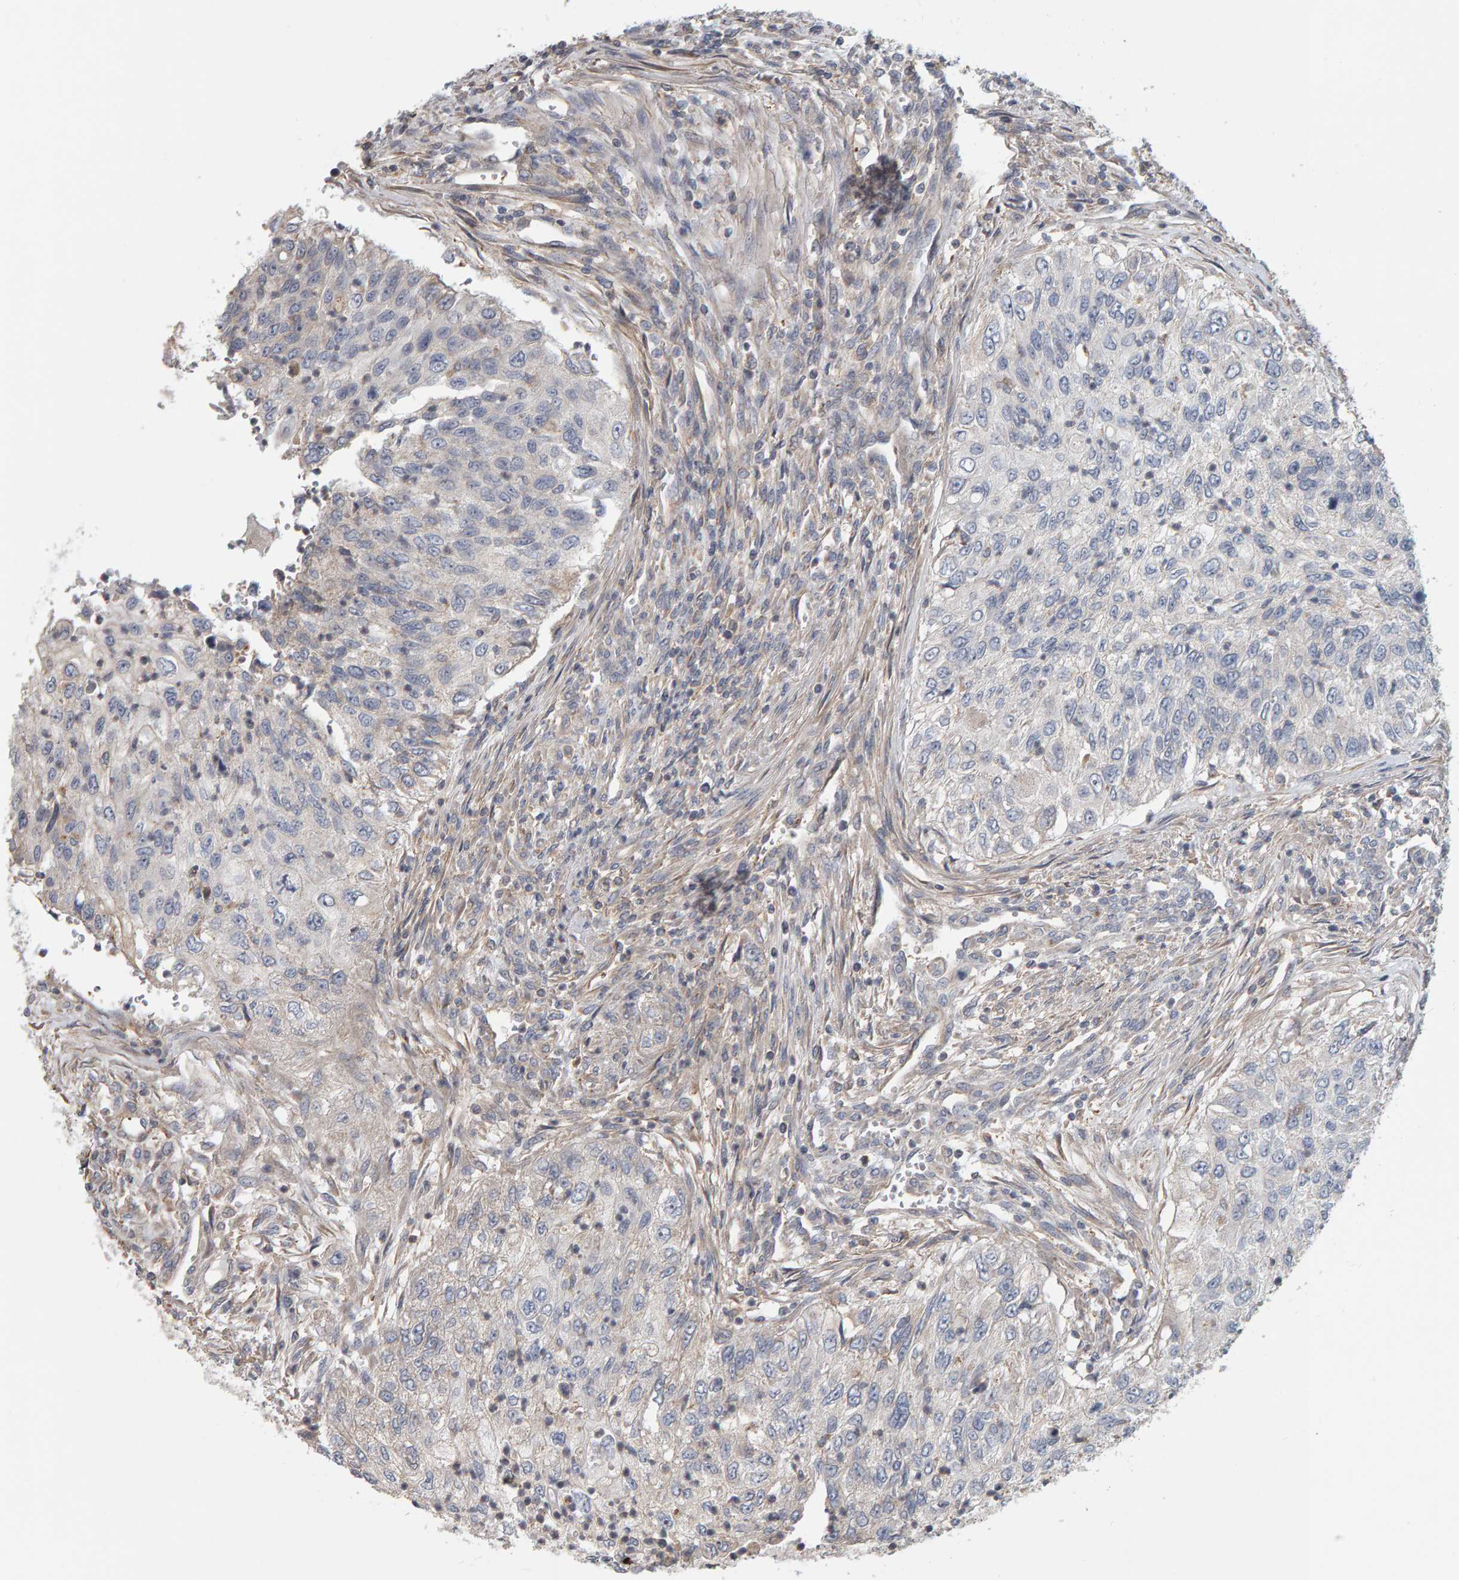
{"staining": {"intensity": "negative", "quantity": "none", "location": "none"}, "tissue": "urothelial cancer", "cell_type": "Tumor cells", "image_type": "cancer", "snomed": [{"axis": "morphology", "description": "Urothelial carcinoma, High grade"}, {"axis": "topography", "description": "Urinary bladder"}], "caption": "IHC micrograph of human urothelial cancer stained for a protein (brown), which reveals no expression in tumor cells. The staining is performed using DAB (3,3'-diaminobenzidine) brown chromogen with nuclei counter-stained in using hematoxylin.", "gene": "C9orf72", "patient": {"sex": "female", "age": 60}}